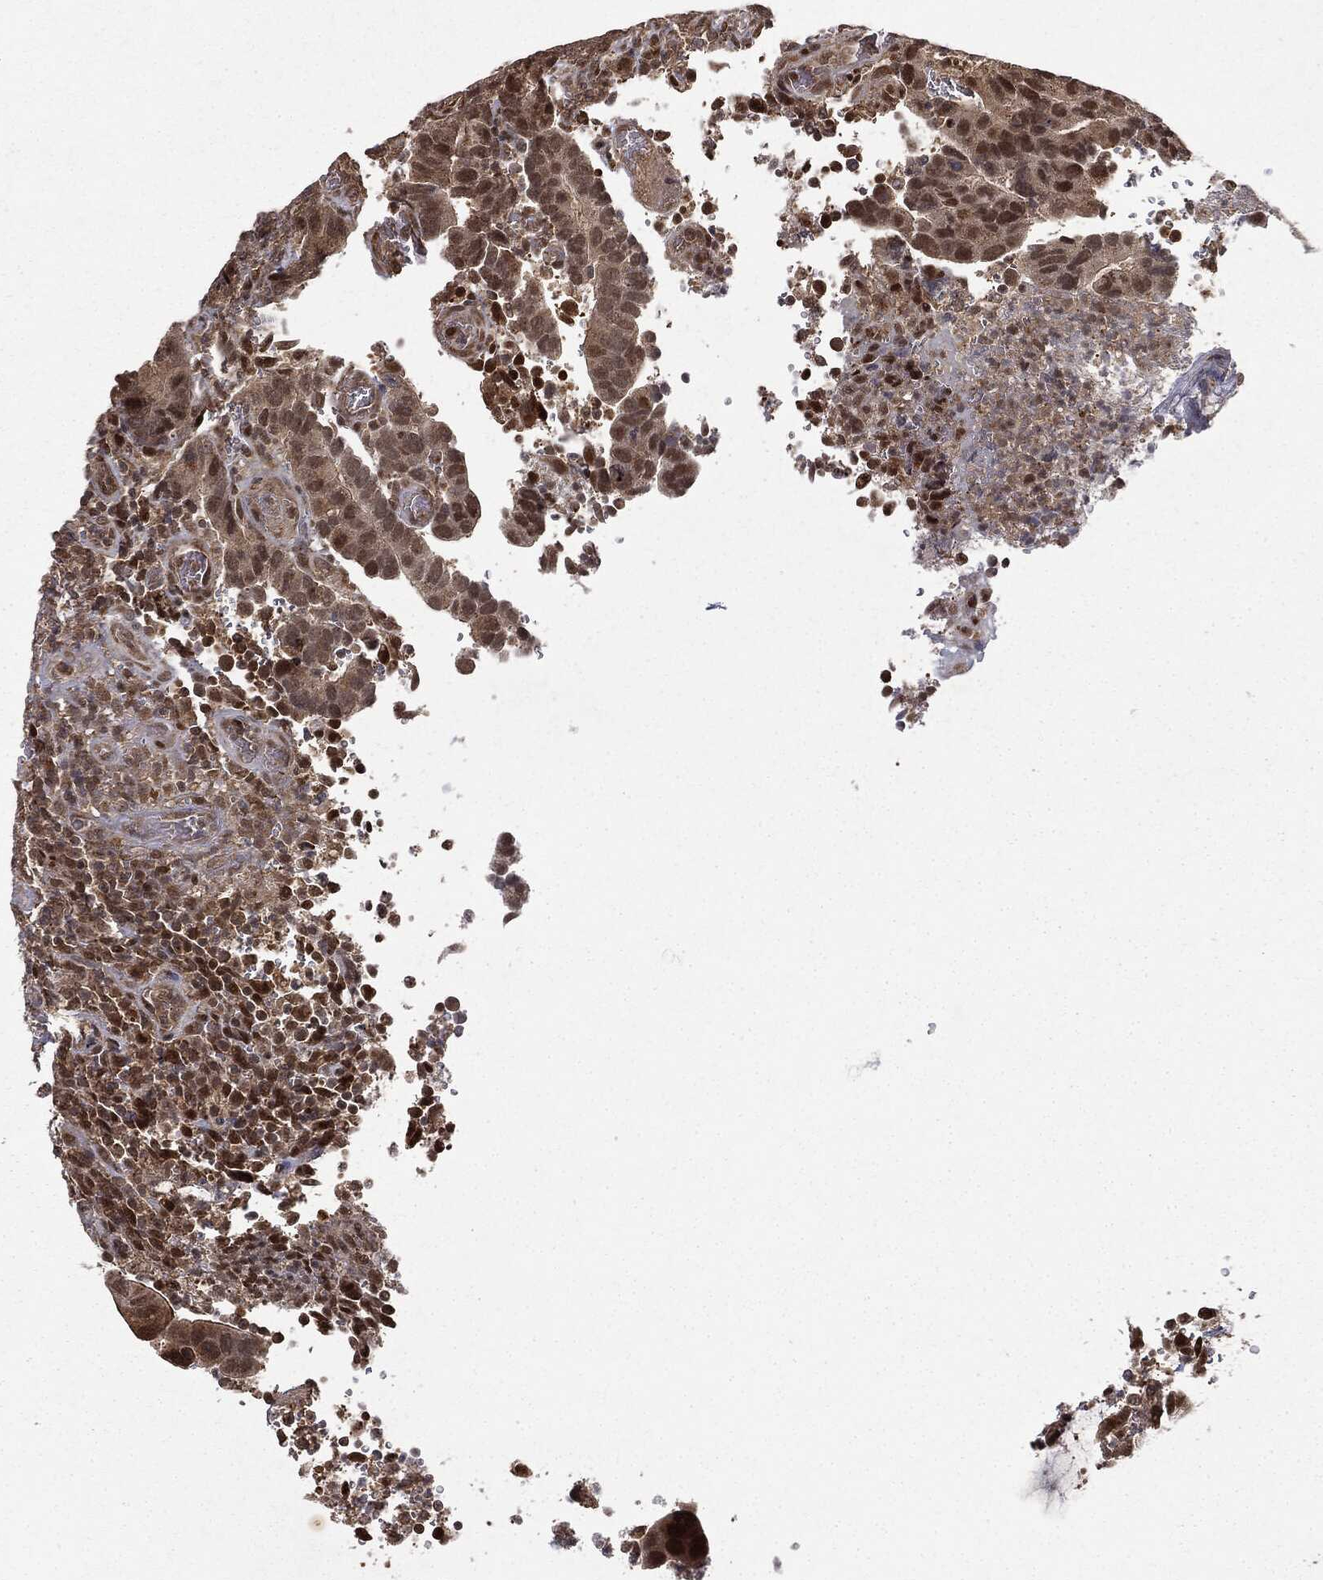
{"staining": {"intensity": "strong", "quantity": "<25%", "location": "cytoplasmic/membranous,nuclear"}, "tissue": "colorectal cancer", "cell_type": "Tumor cells", "image_type": "cancer", "snomed": [{"axis": "morphology", "description": "Adenocarcinoma, NOS"}, {"axis": "topography", "description": "Colon"}], "caption": "Colorectal cancer stained with a brown dye shows strong cytoplasmic/membranous and nuclear positive staining in about <25% of tumor cells.", "gene": "ZNHIT6", "patient": {"sex": "female", "age": 56}}